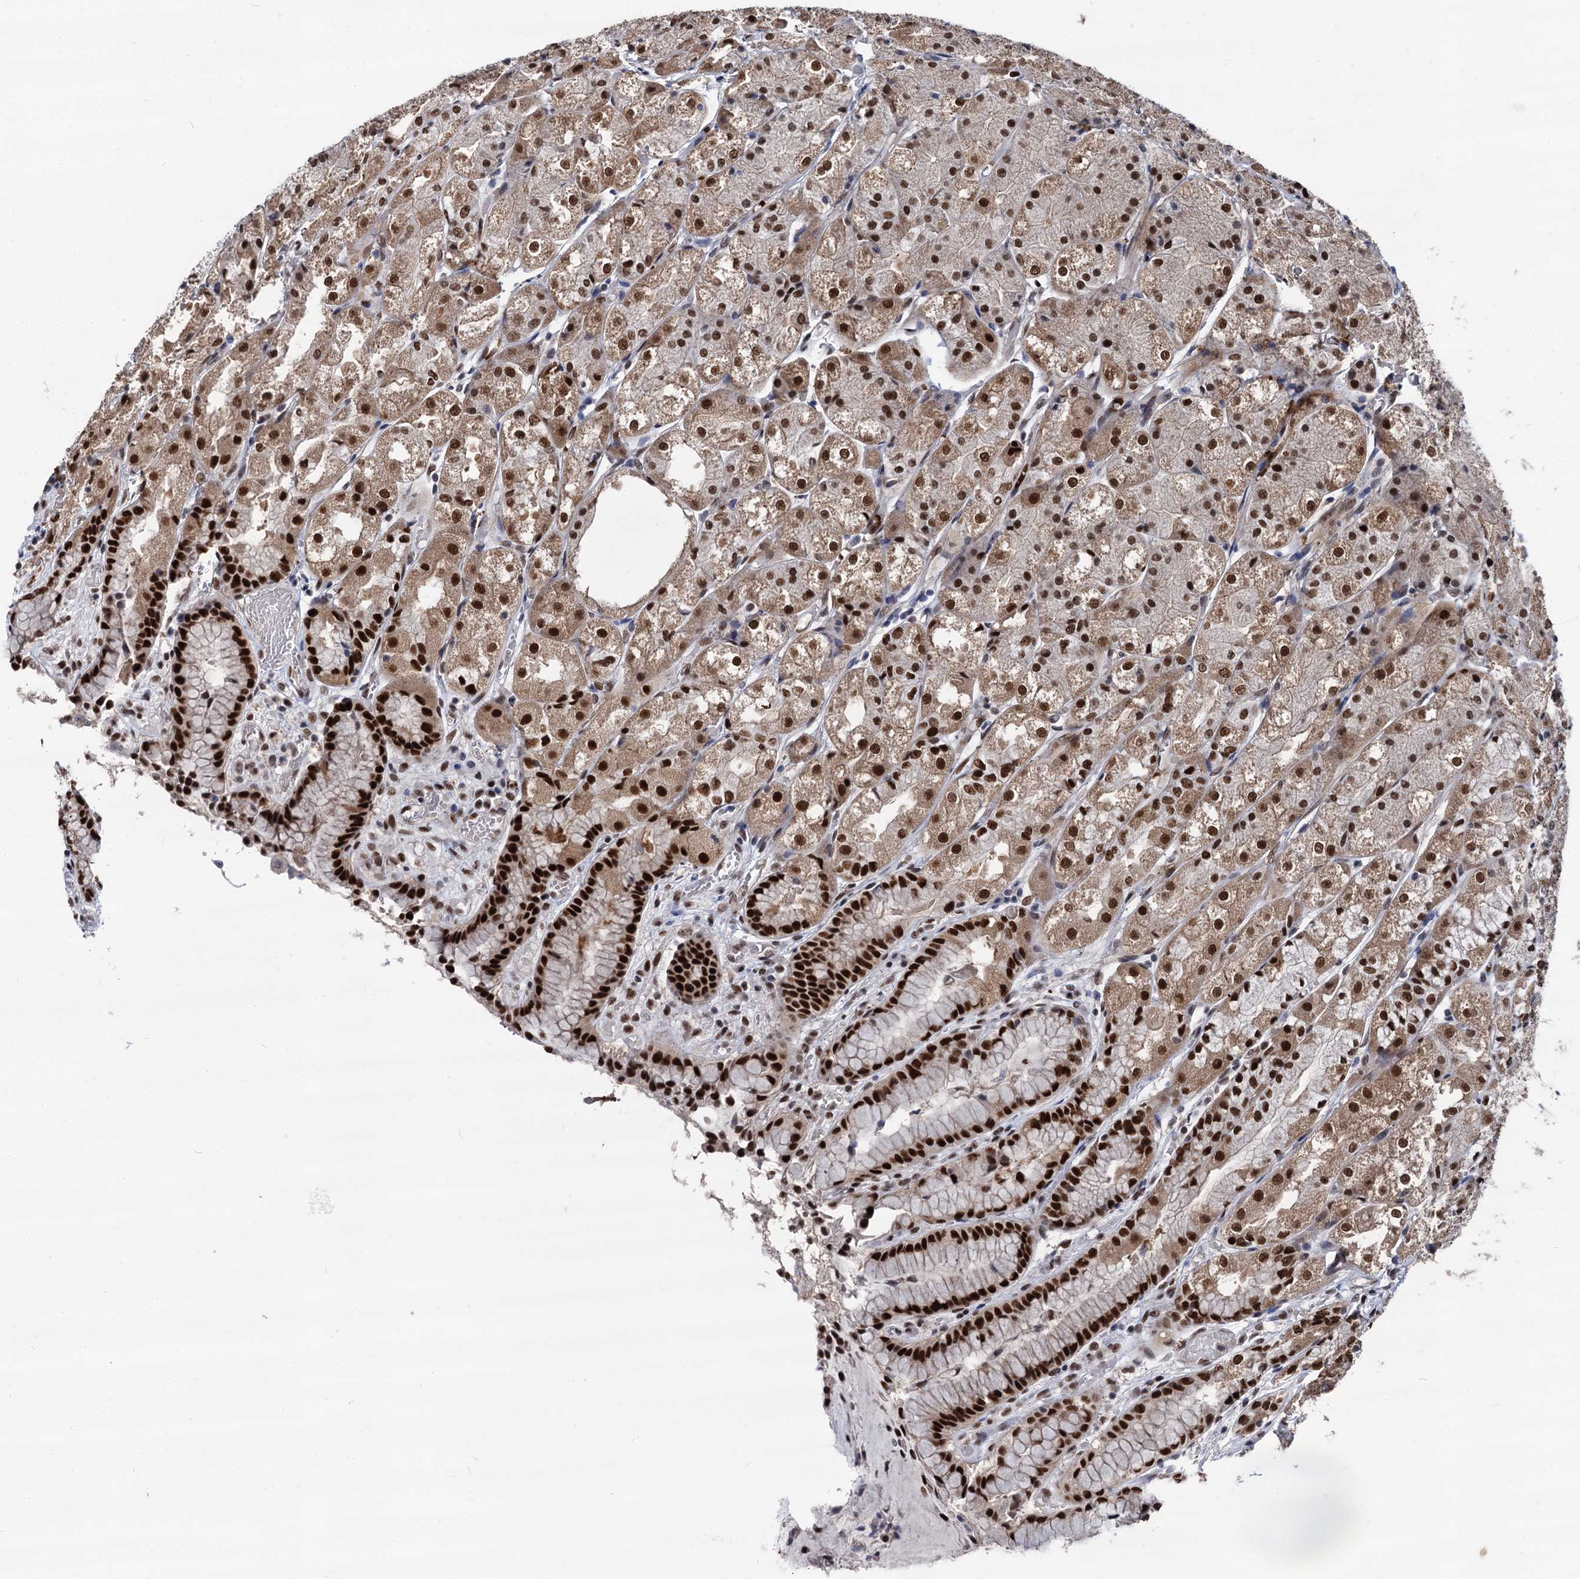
{"staining": {"intensity": "strong", "quantity": ">75%", "location": "nuclear"}, "tissue": "stomach", "cell_type": "Glandular cells", "image_type": "normal", "snomed": [{"axis": "morphology", "description": "Normal tissue, NOS"}, {"axis": "topography", "description": "Stomach, upper"}], "caption": "This image demonstrates immunohistochemistry staining of benign human stomach, with high strong nuclear expression in approximately >75% of glandular cells.", "gene": "GALNT11", "patient": {"sex": "male", "age": 72}}